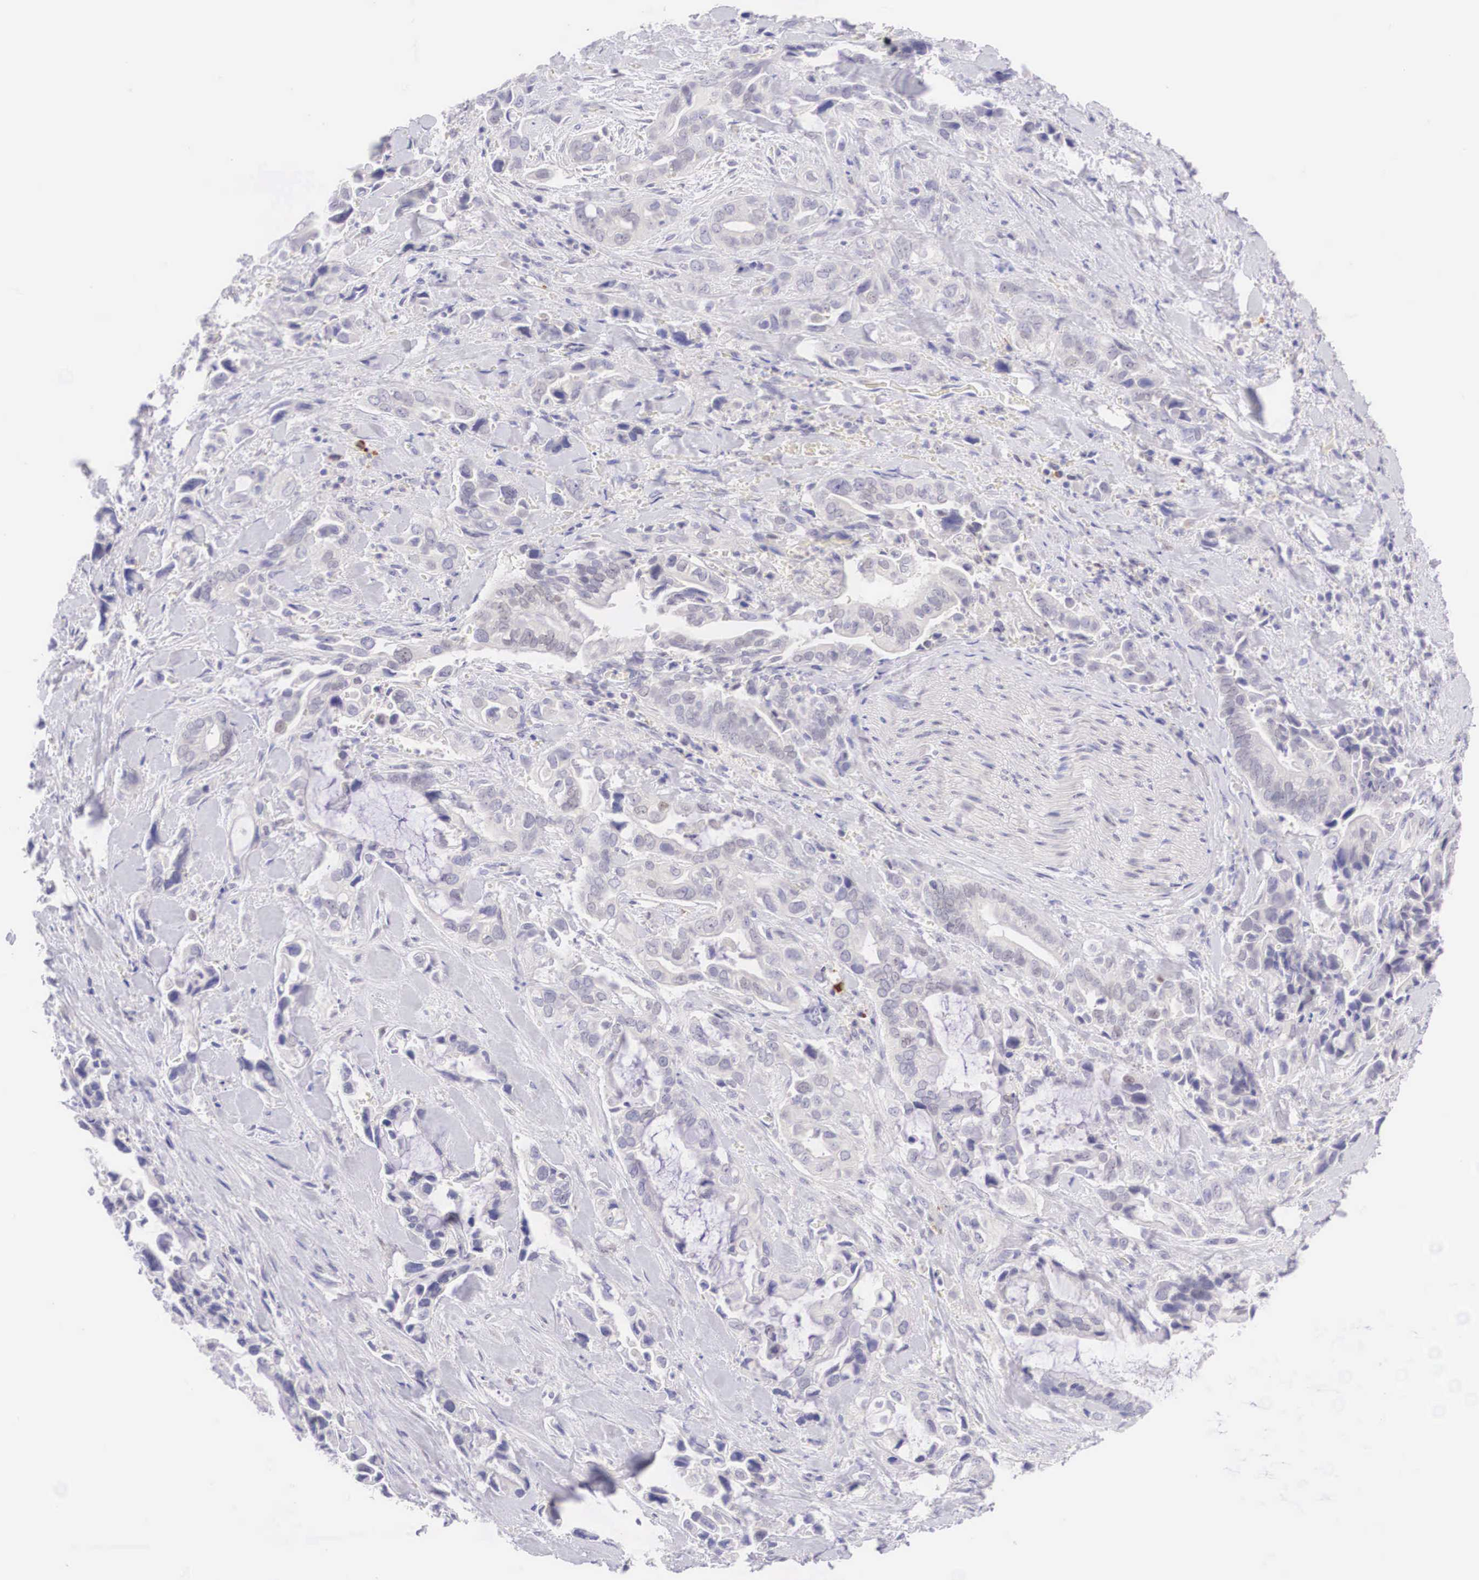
{"staining": {"intensity": "negative", "quantity": "none", "location": "none"}, "tissue": "pancreatic cancer", "cell_type": "Tumor cells", "image_type": "cancer", "snomed": [{"axis": "morphology", "description": "Adenocarcinoma, NOS"}, {"axis": "topography", "description": "Pancreas"}], "caption": "Immunohistochemistry (IHC) histopathology image of pancreatic cancer stained for a protein (brown), which demonstrates no staining in tumor cells.", "gene": "BCL6", "patient": {"sex": "male", "age": 69}}